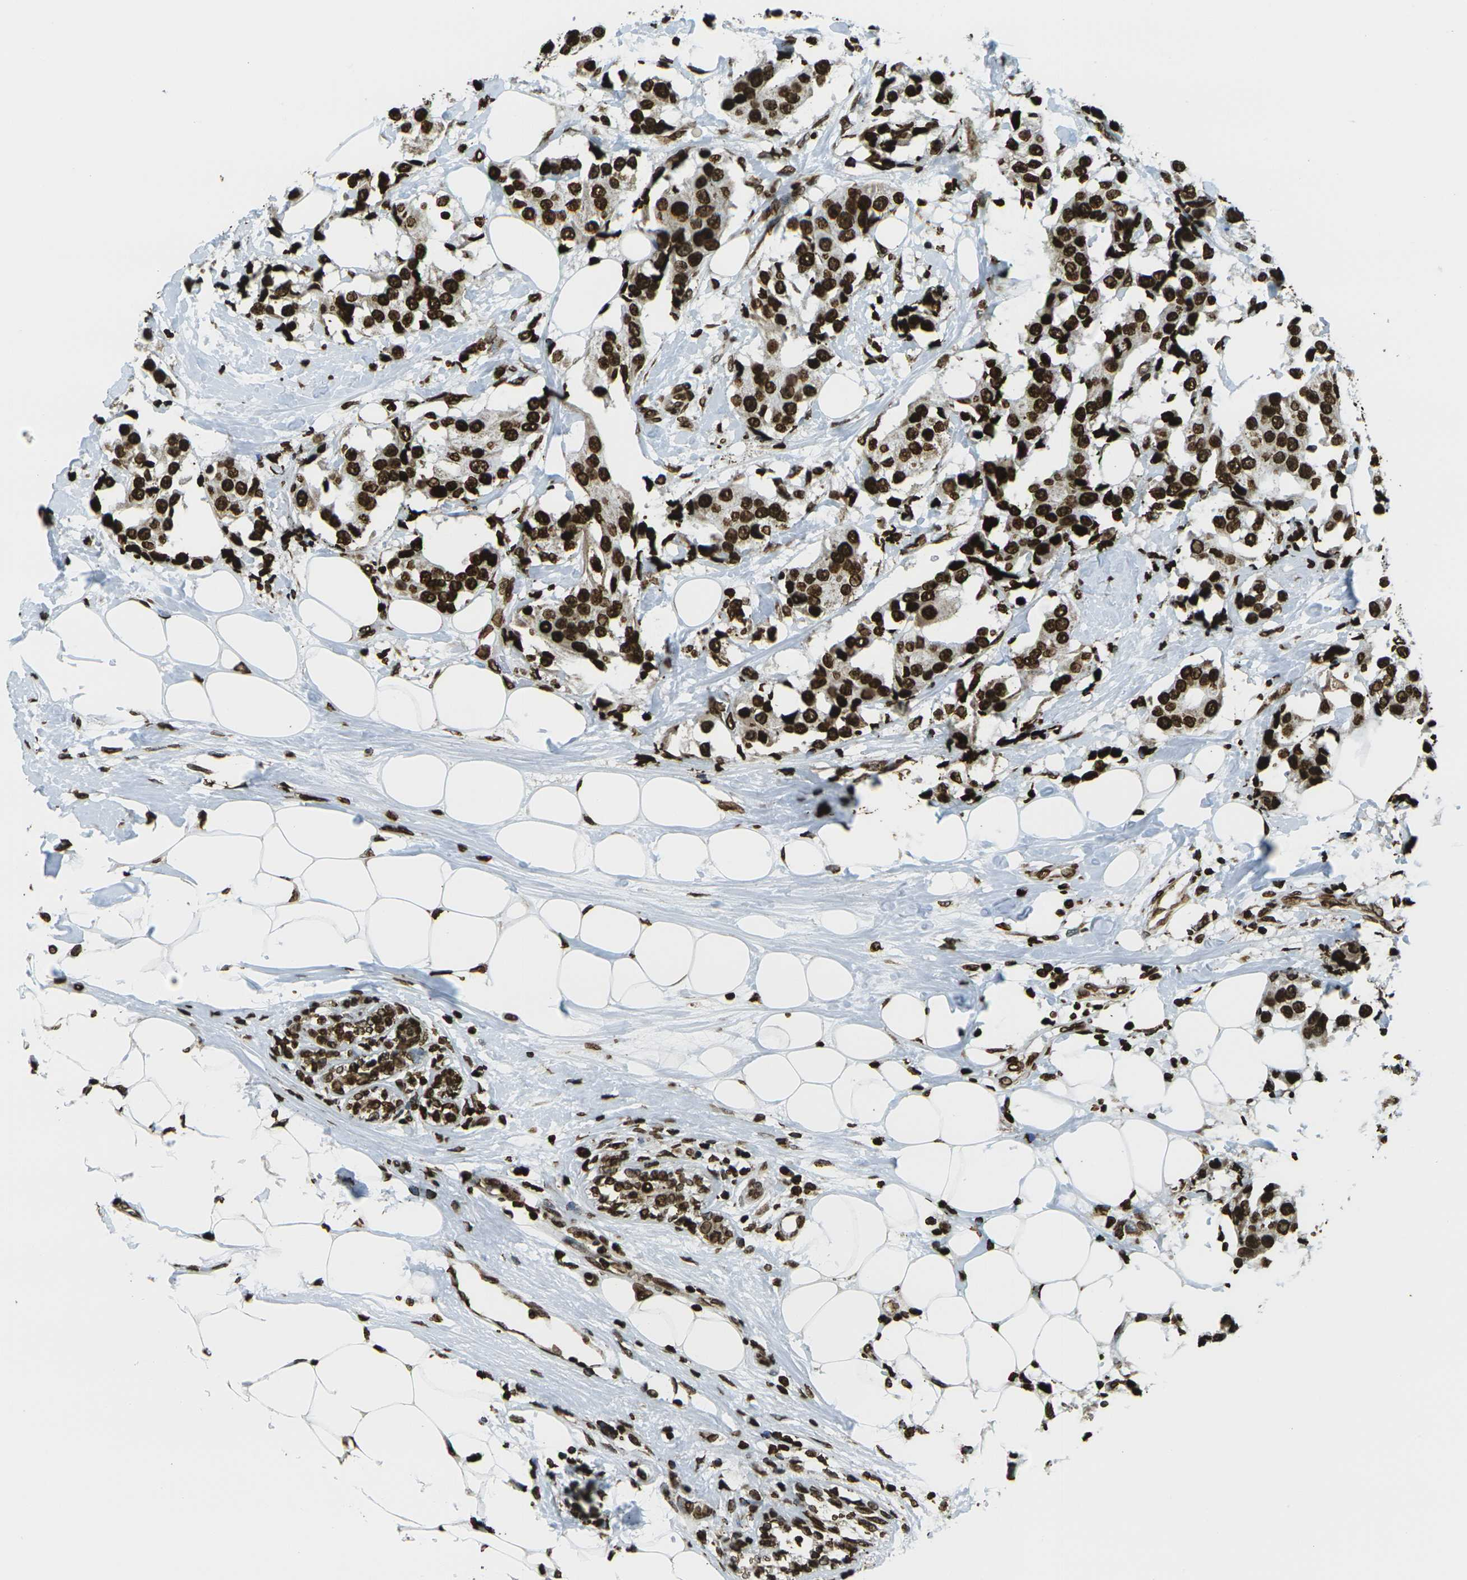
{"staining": {"intensity": "strong", "quantity": ">75%", "location": "nuclear"}, "tissue": "breast cancer", "cell_type": "Tumor cells", "image_type": "cancer", "snomed": [{"axis": "morphology", "description": "Normal tissue, NOS"}, {"axis": "morphology", "description": "Duct carcinoma"}, {"axis": "topography", "description": "Breast"}], "caption": "This image demonstrates immunohistochemistry (IHC) staining of human invasive ductal carcinoma (breast), with high strong nuclear expression in about >75% of tumor cells.", "gene": "H1-2", "patient": {"sex": "female", "age": 39}}